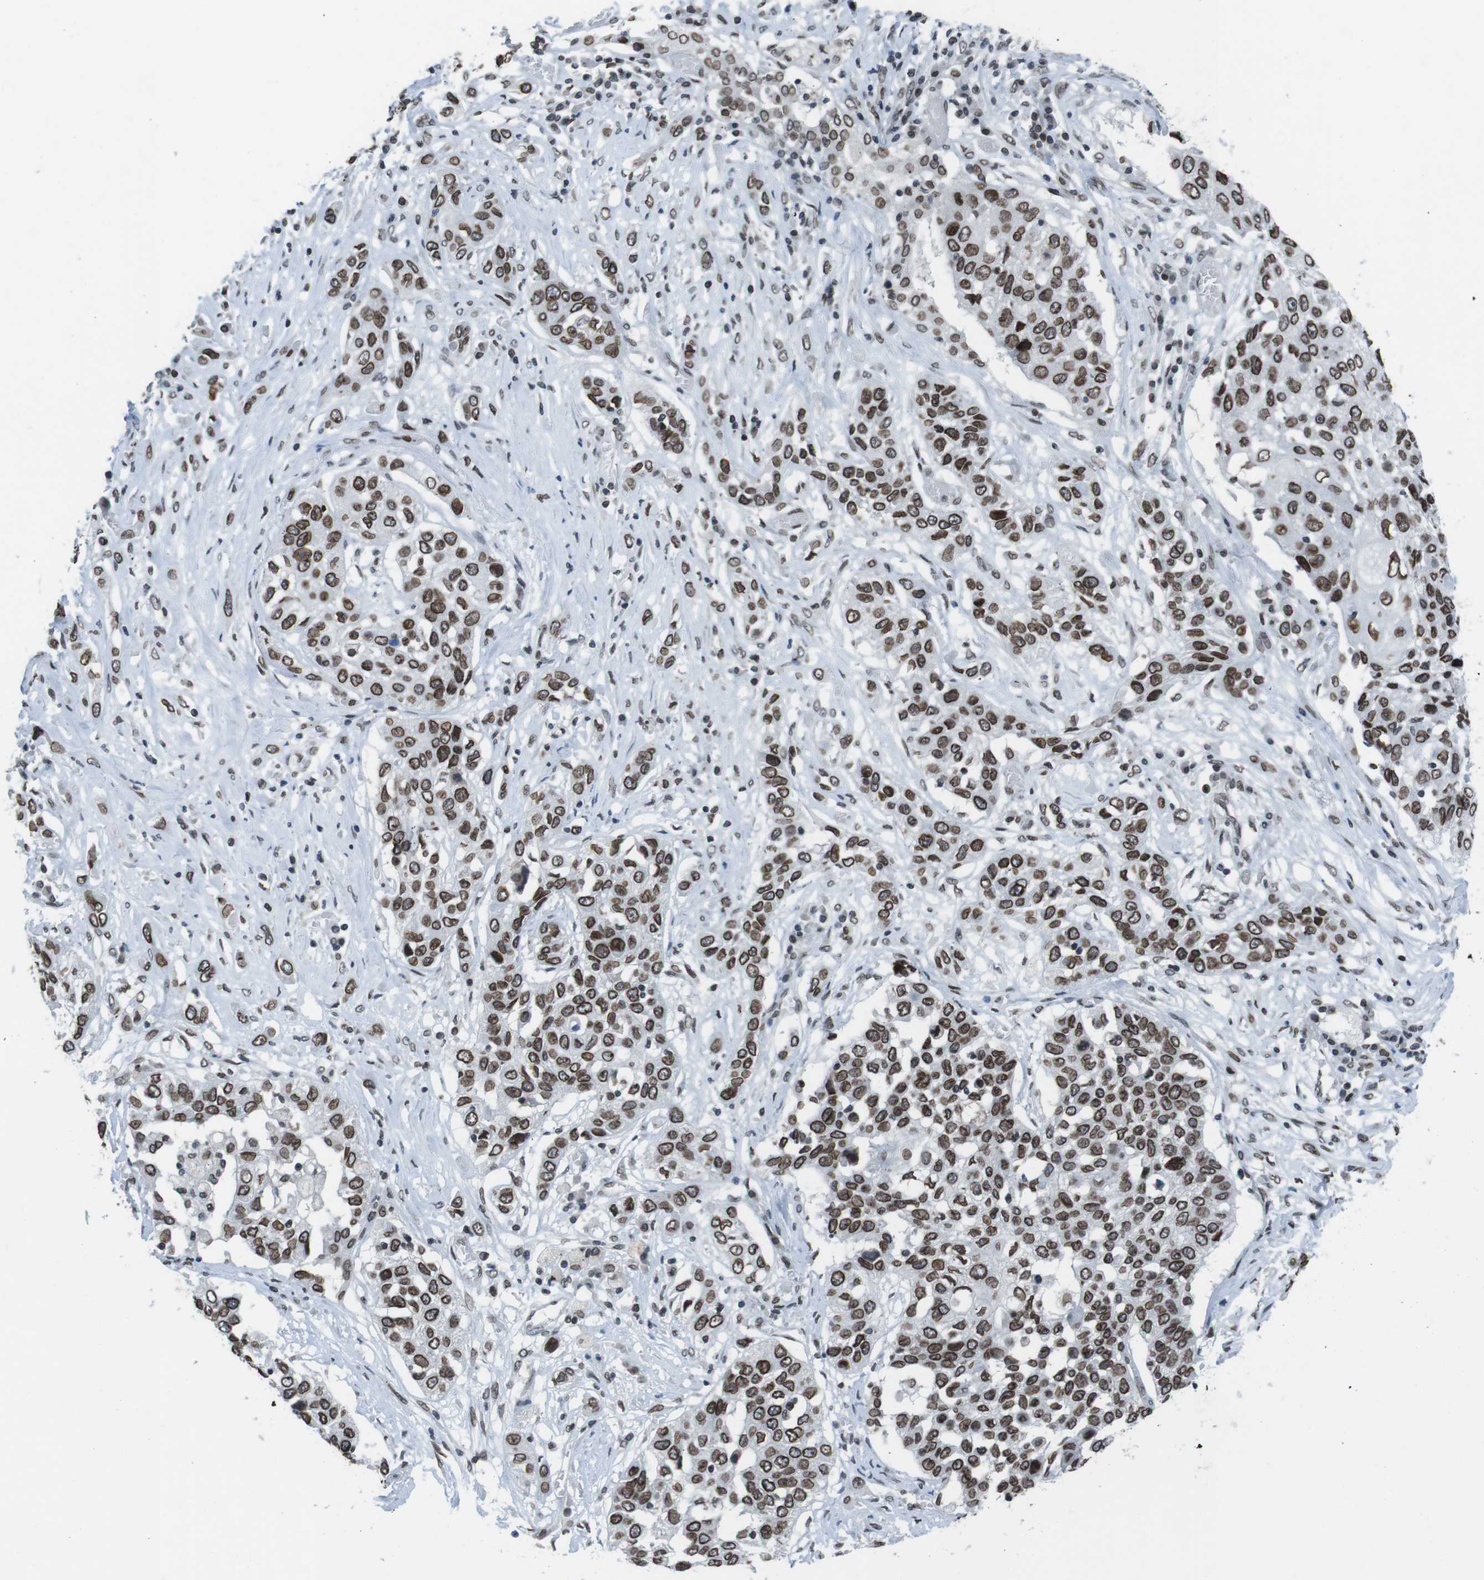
{"staining": {"intensity": "strong", "quantity": ">75%", "location": "cytoplasmic/membranous,nuclear"}, "tissue": "lung cancer", "cell_type": "Tumor cells", "image_type": "cancer", "snomed": [{"axis": "morphology", "description": "Squamous cell carcinoma, NOS"}, {"axis": "topography", "description": "Lung"}], "caption": "Lung squamous cell carcinoma tissue exhibits strong cytoplasmic/membranous and nuclear positivity in about >75% of tumor cells Using DAB (3,3'-diaminobenzidine) (brown) and hematoxylin (blue) stains, captured at high magnification using brightfield microscopy.", "gene": "MAD1L1", "patient": {"sex": "male", "age": 71}}